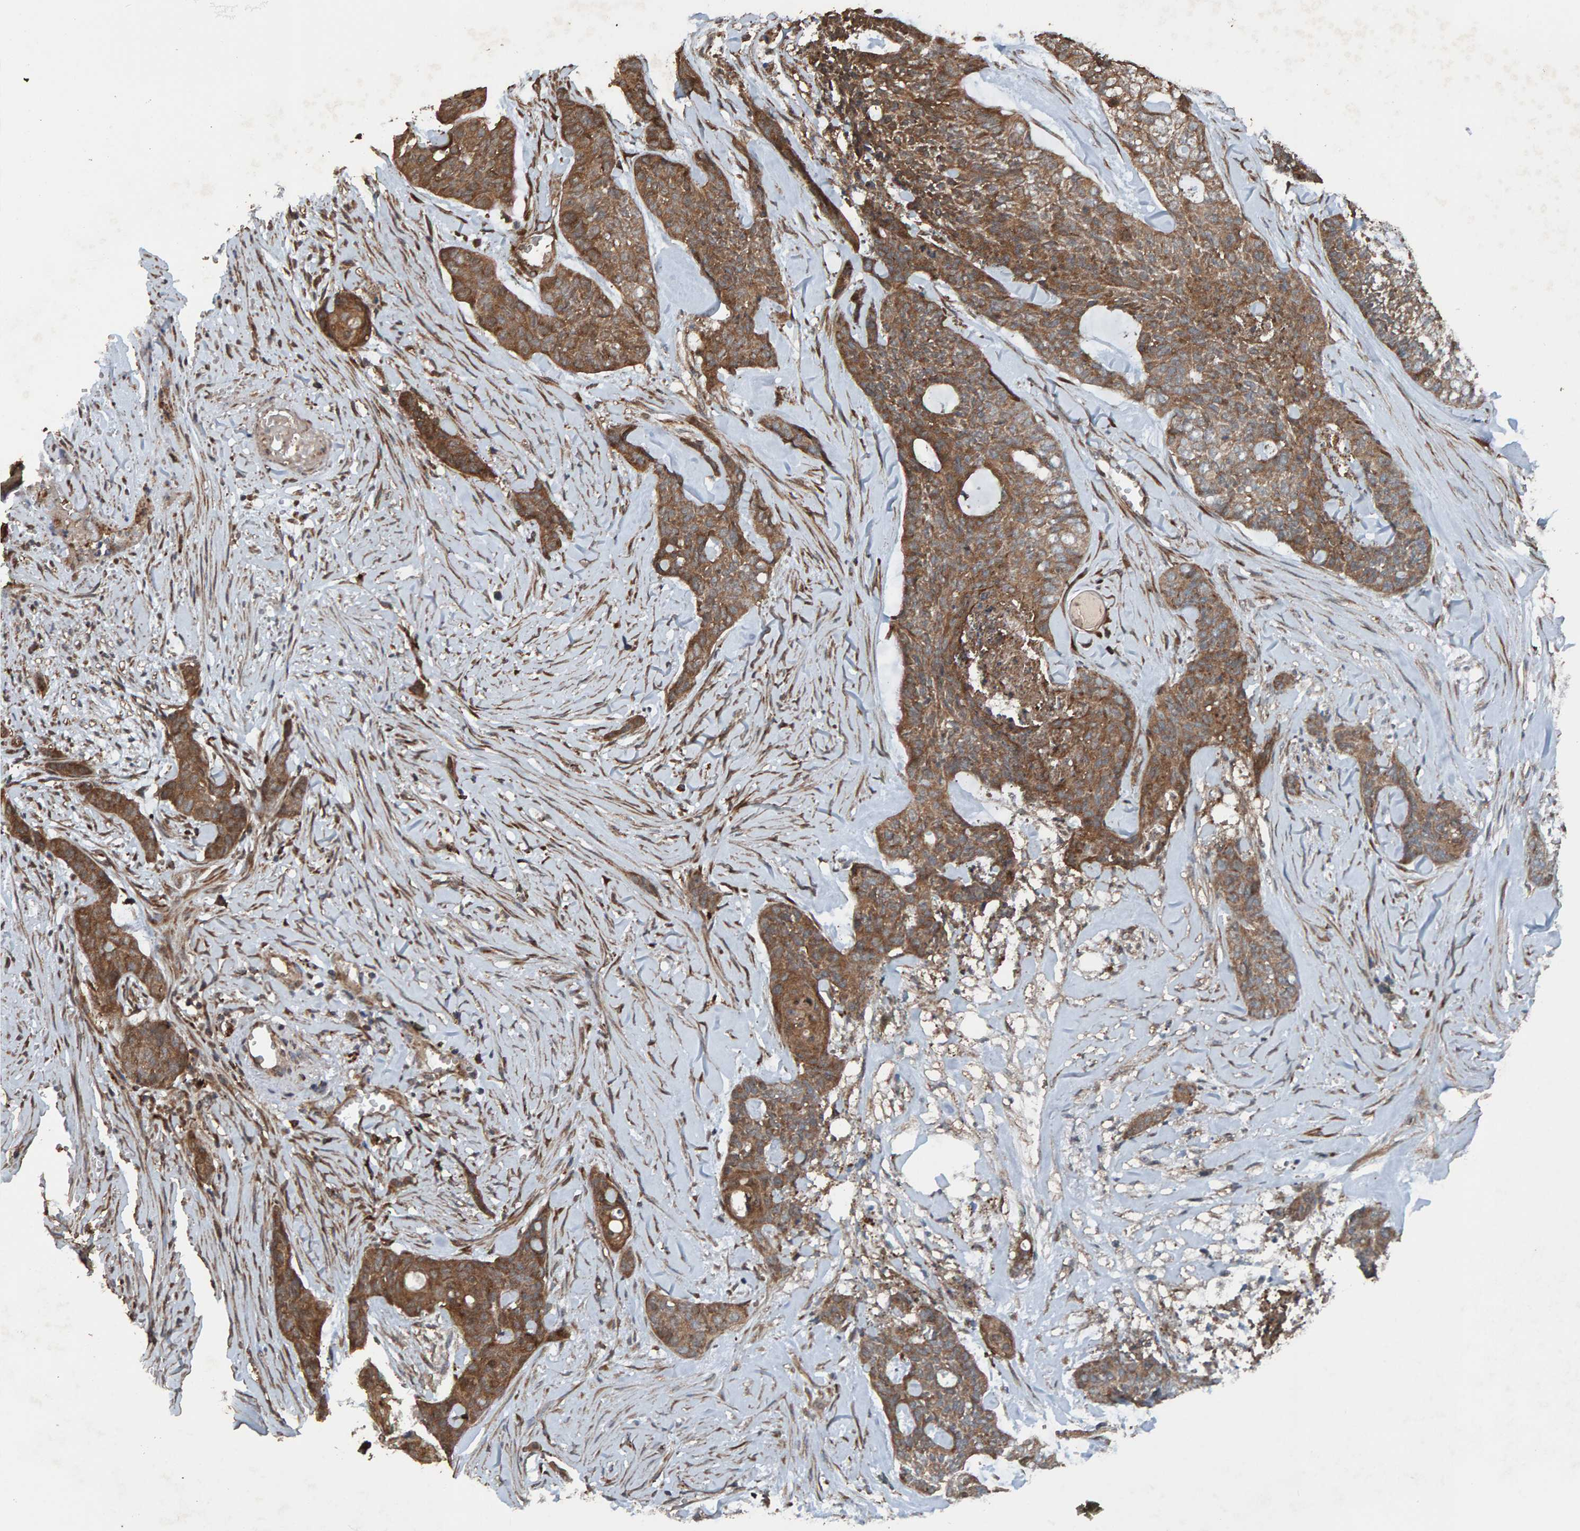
{"staining": {"intensity": "moderate", "quantity": ">75%", "location": "cytoplasmic/membranous"}, "tissue": "skin cancer", "cell_type": "Tumor cells", "image_type": "cancer", "snomed": [{"axis": "morphology", "description": "Basal cell carcinoma"}, {"axis": "topography", "description": "Skin"}], "caption": "Immunohistochemical staining of human skin cancer shows medium levels of moderate cytoplasmic/membranous staining in approximately >75% of tumor cells.", "gene": "DUS1L", "patient": {"sex": "female", "age": 64}}